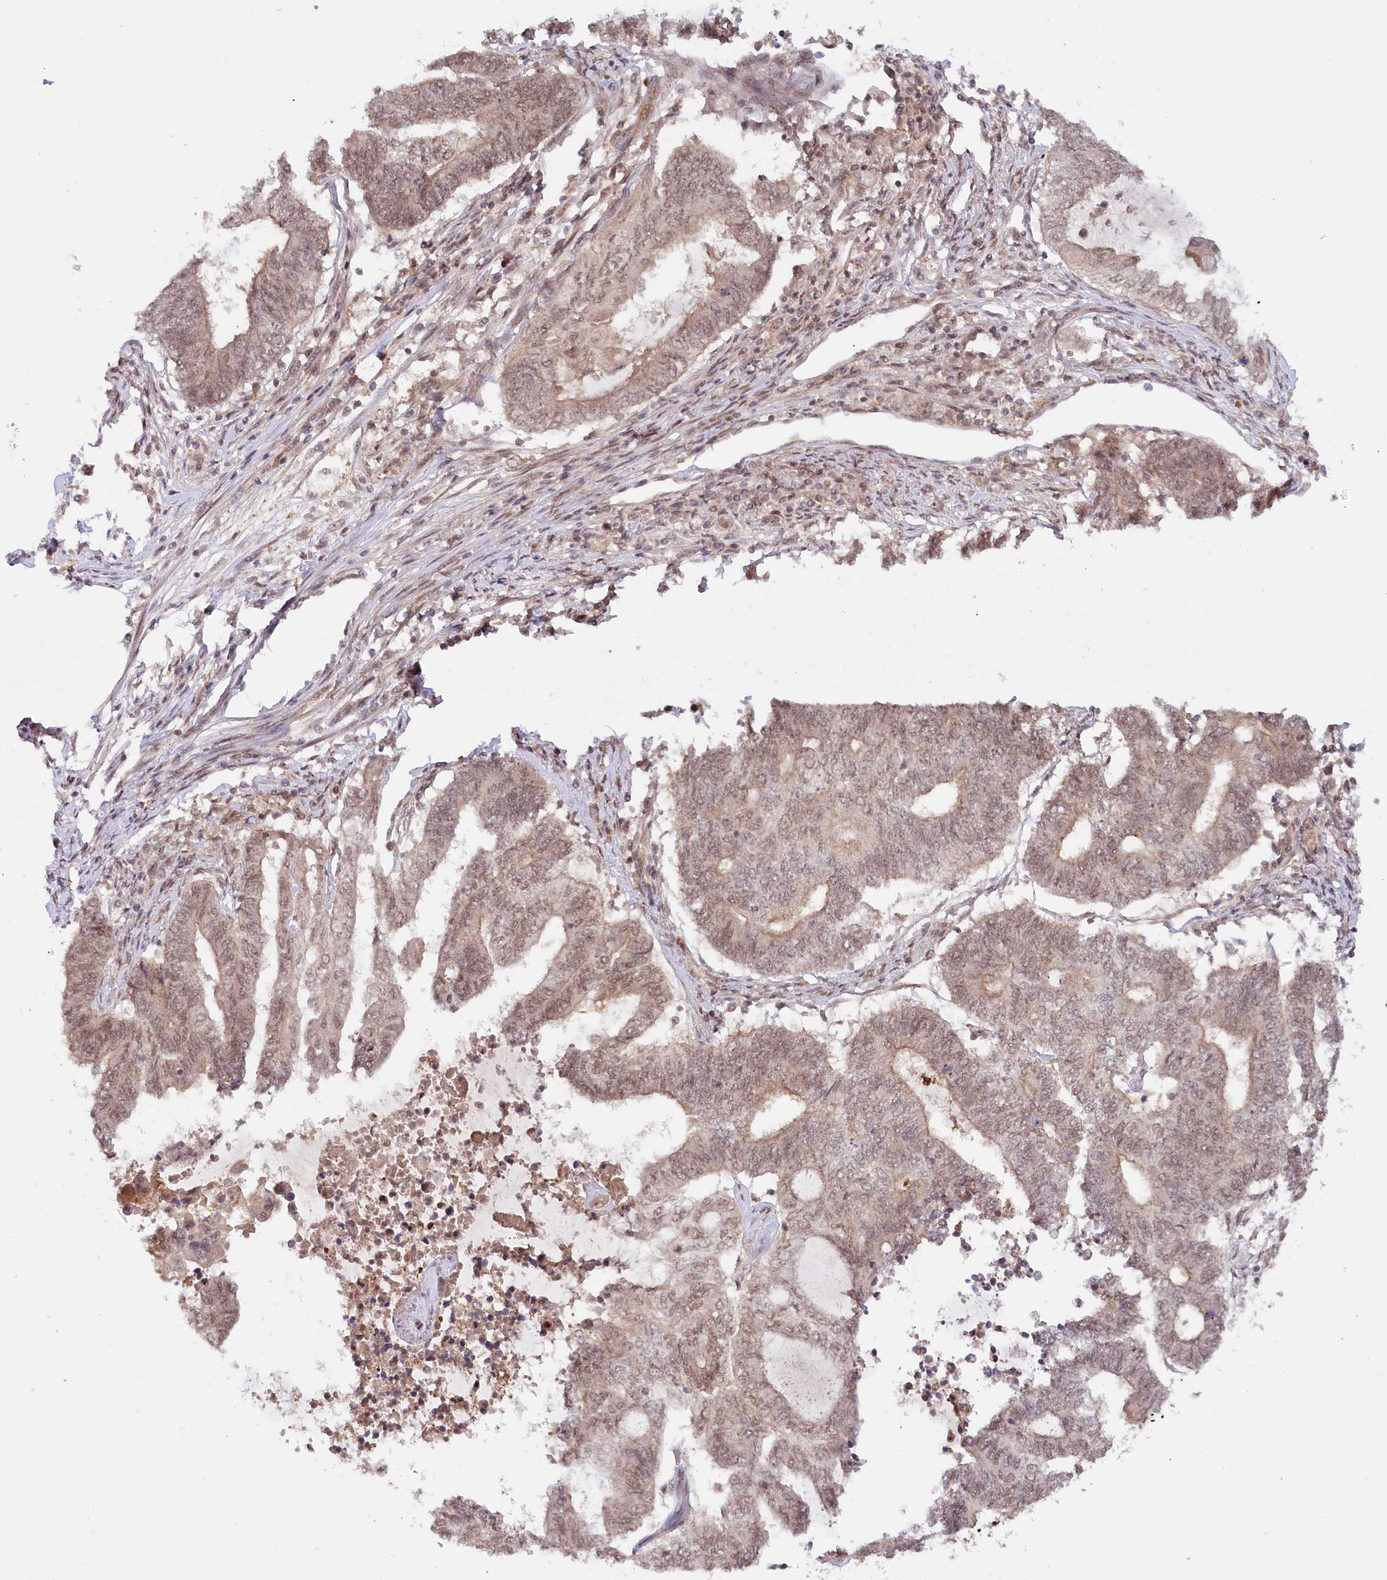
{"staining": {"intensity": "moderate", "quantity": ">75%", "location": "nuclear"}, "tissue": "endometrial cancer", "cell_type": "Tumor cells", "image_type": "cancer", "snomed": [{"axis": "morphology", "description": "Adenocarcinoma, NOS"}, {"axis": "topography", "description": "Uterus"}, {"axis": "topography", "description": "Endometrium"}], "caption": "Endometrial cancer stained for a protein reveals moderate nuclear positivity in tumor cells.", "gene": "CCDC65", "patient": {"sex": "female", "age": 70}}